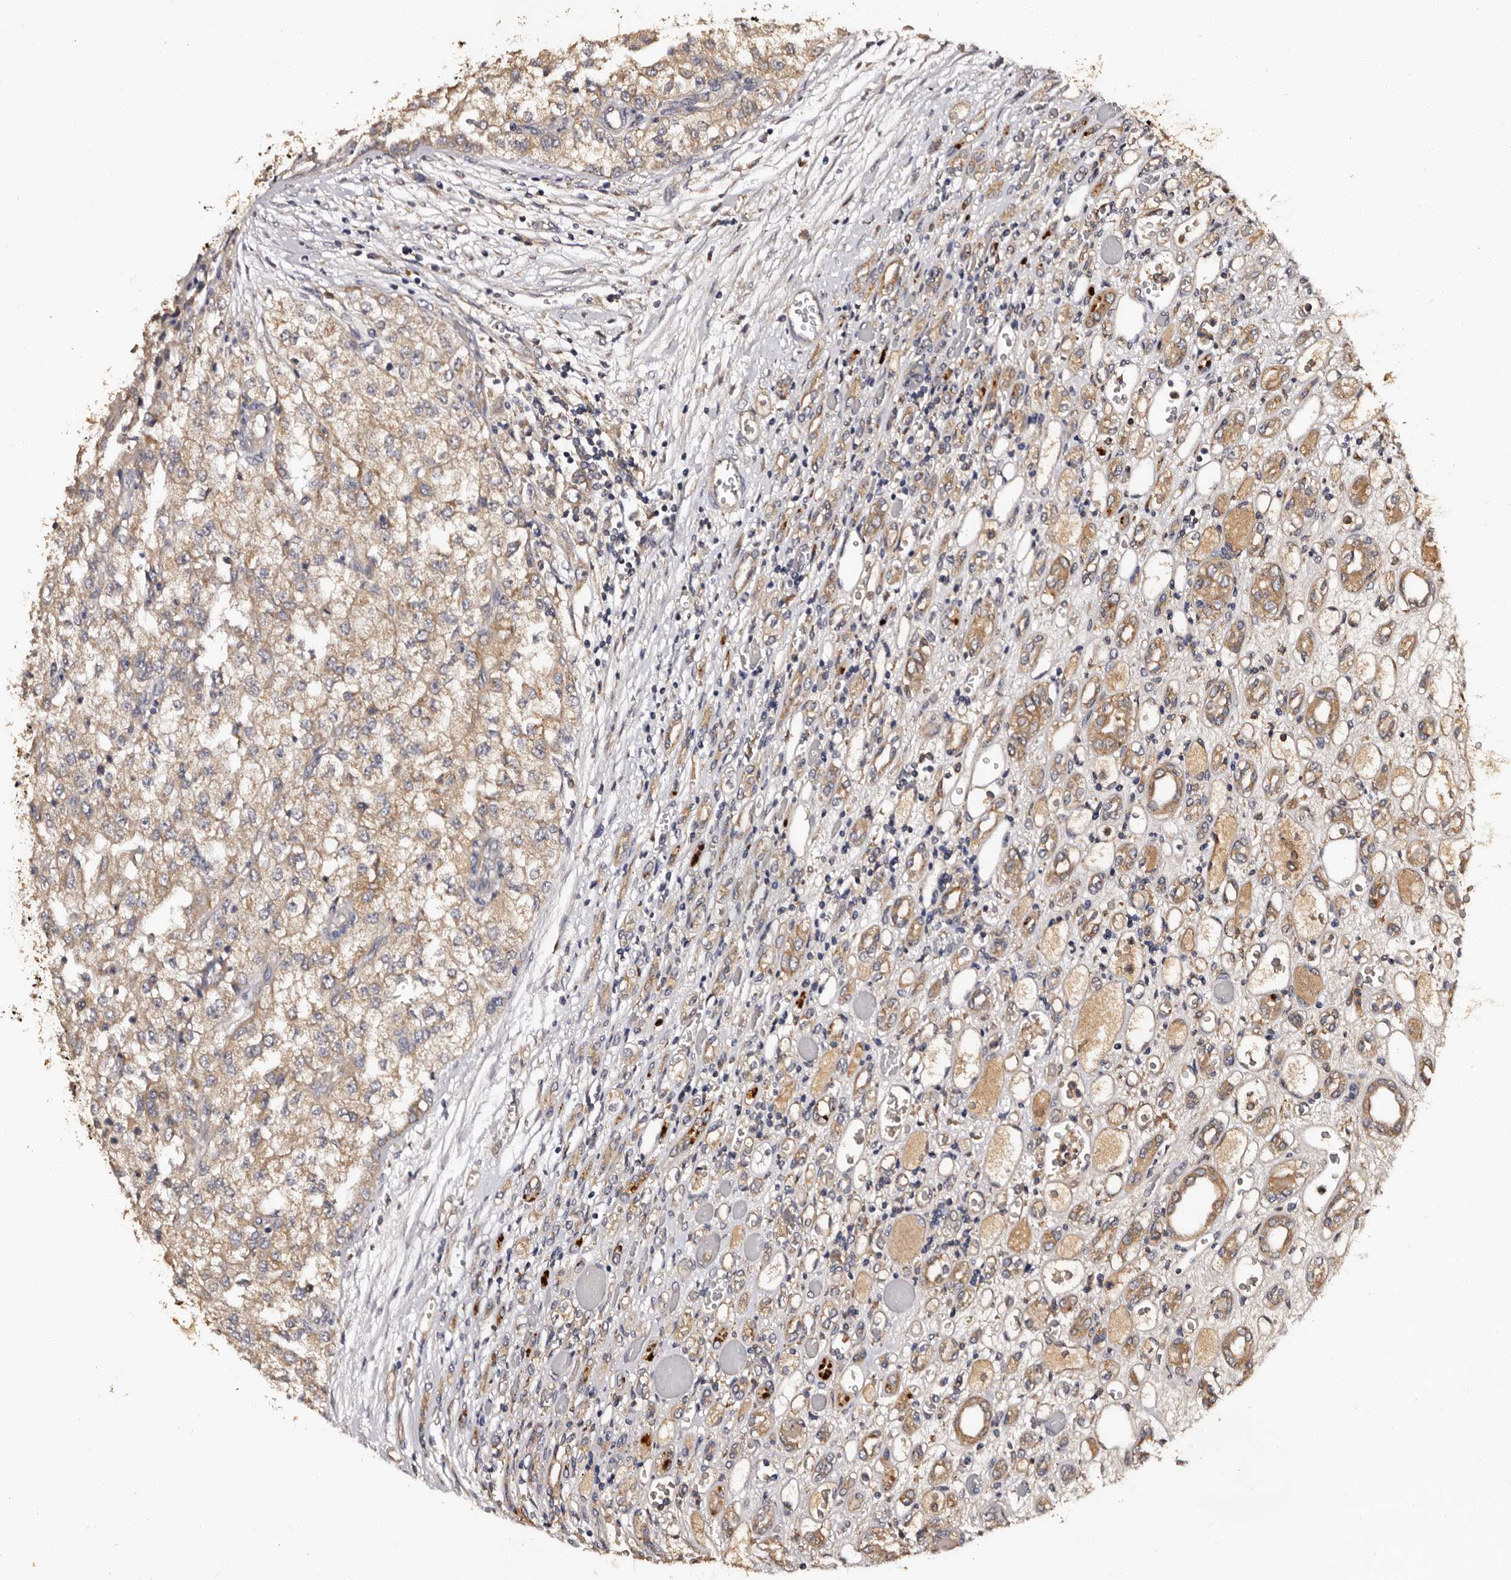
{"staining": {"intensity": "weak", "quantity": "25%-75%", "location": "cytoplasmic/membranous"}, "tissue": "renal cancer", "cell_type": "Tumor cells", "image_type": "cancer", "snomed": [{"axis": "morphology", "description": "Adenocarcinoma, NOS"}, {"axis": "topography", "description": "Kidney"}], "caption": "Protein staining displays weak cytoplasmic/membranous positivity in approximately 25%-75% of tumor cells in renal cancer (adenocarcinoma). (brown staining indicates protein expression, while blue staining denotes nuclei).", "gene": "ADCK5", "patient": {"sex": "female", "age": 54}}